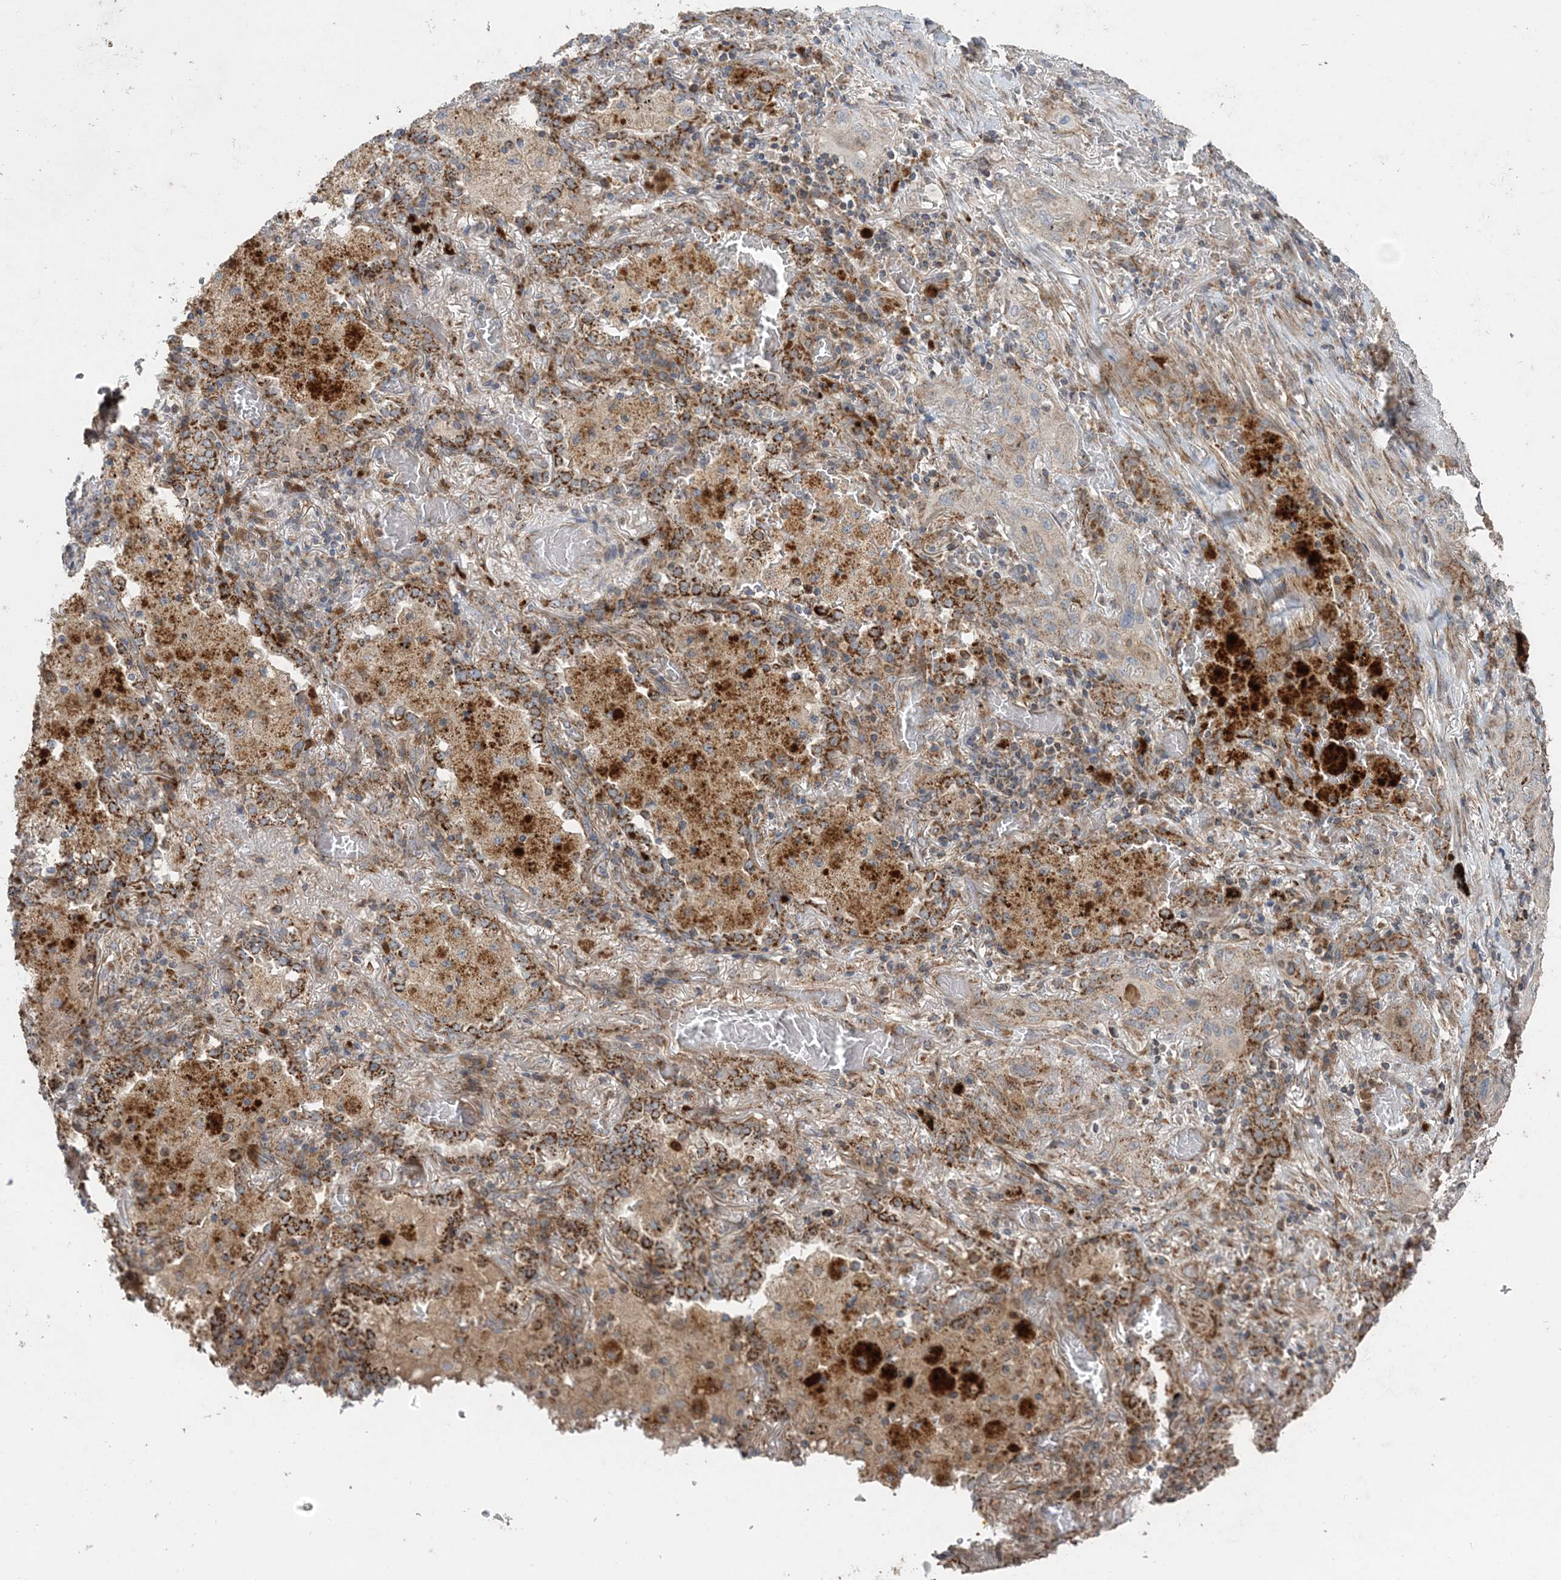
{"staining": {"intensity": "negative", "quantity": "none", "location": "none"}, "tissue": "lung cancer", "cell_type": "Tumor cells", "image_type": "cancer", "snomed": [{"axis": "morphology", "description": "Squamous cell carcinoma, NOS"}, {"axis": "topography", "description": "Lung"}], "caption": "Squamous cell carcinoma (lung) stained for a protein using immunohistochemistry (IHC) displays no positivity tumor cells.", "gene": "LRPPRC", "patient": {"sex": "female", "age": 47}}